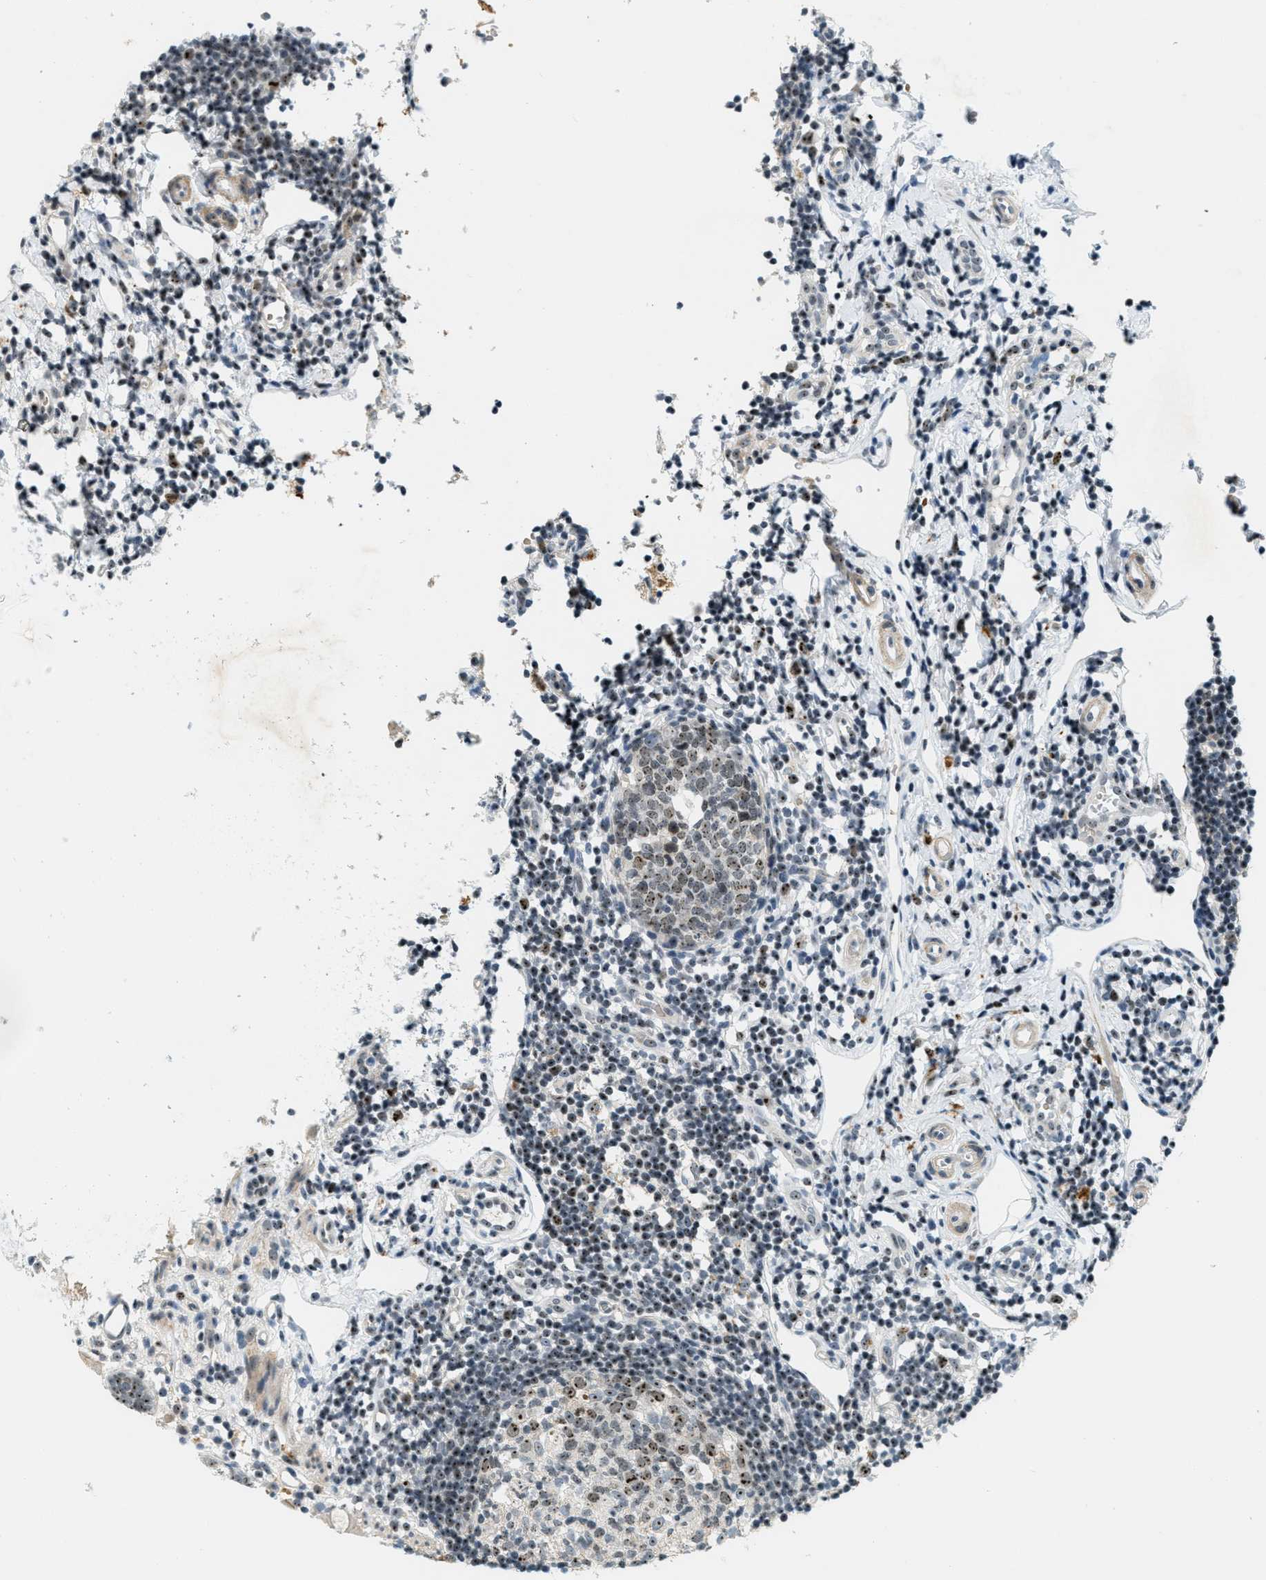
{"staining": {"intensity": "moderate", "quantity": "25%-75%", "location": "nuclear"}, "tissue": "appendix", "cell_type": "Glandular cells", "image_type": "normal", "snomed": [{"axis": "morphology", "description": "Normal tissue, NOS"}, {"axis": "topography", "description": "Appendix"}], "caption": "Immunohistochemistry (IHC) image of unremarkable appendix stained for a protein (brown), which shows medium levels of moderate nuclear expression in approximately 25%-75% of glandular cells.", "gene": "DDX47", "patient": {"sex": "female", "age": 20}}